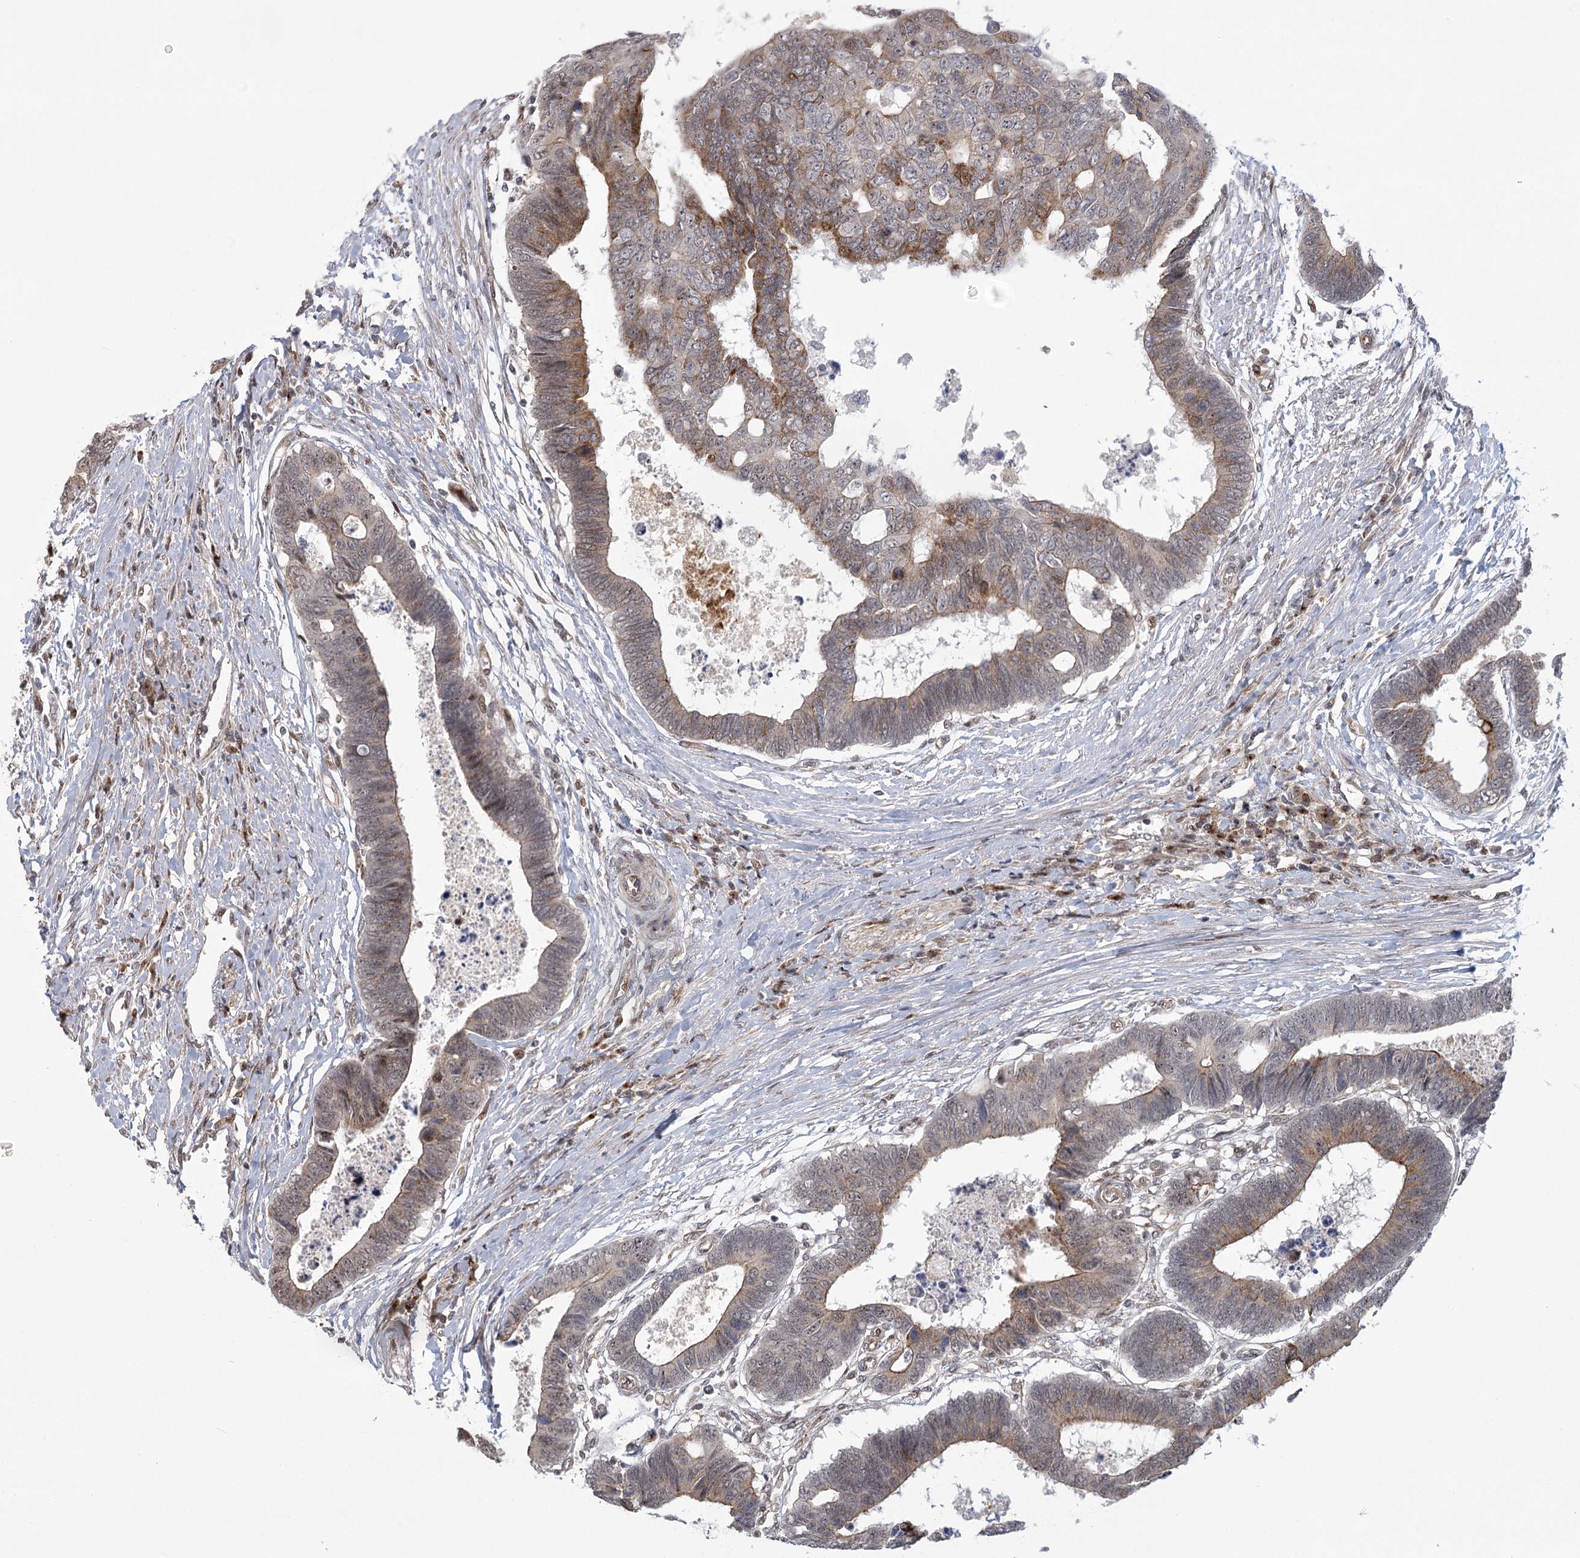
{"staining": {"intensity": "moderate", "quantity": "<25%", "location": "cytoplasmic/membranous"}, "tissue": "colorectal cancer", "cell_type": "Tumor cells", "image_type": "cancer", "snomed": [{"axis": "morphology", "description": "Adenocarcinoma, NOS"}, {"axis": "topography", "description": "Rectum"}], "caption": "Moderate cytoplasmic/membranous expression is present in approximately <25% of tumor cells in colorectal adenocarcinoma.", "gene": "PARM1", "patient": {"sex": "male", "age": 84}}